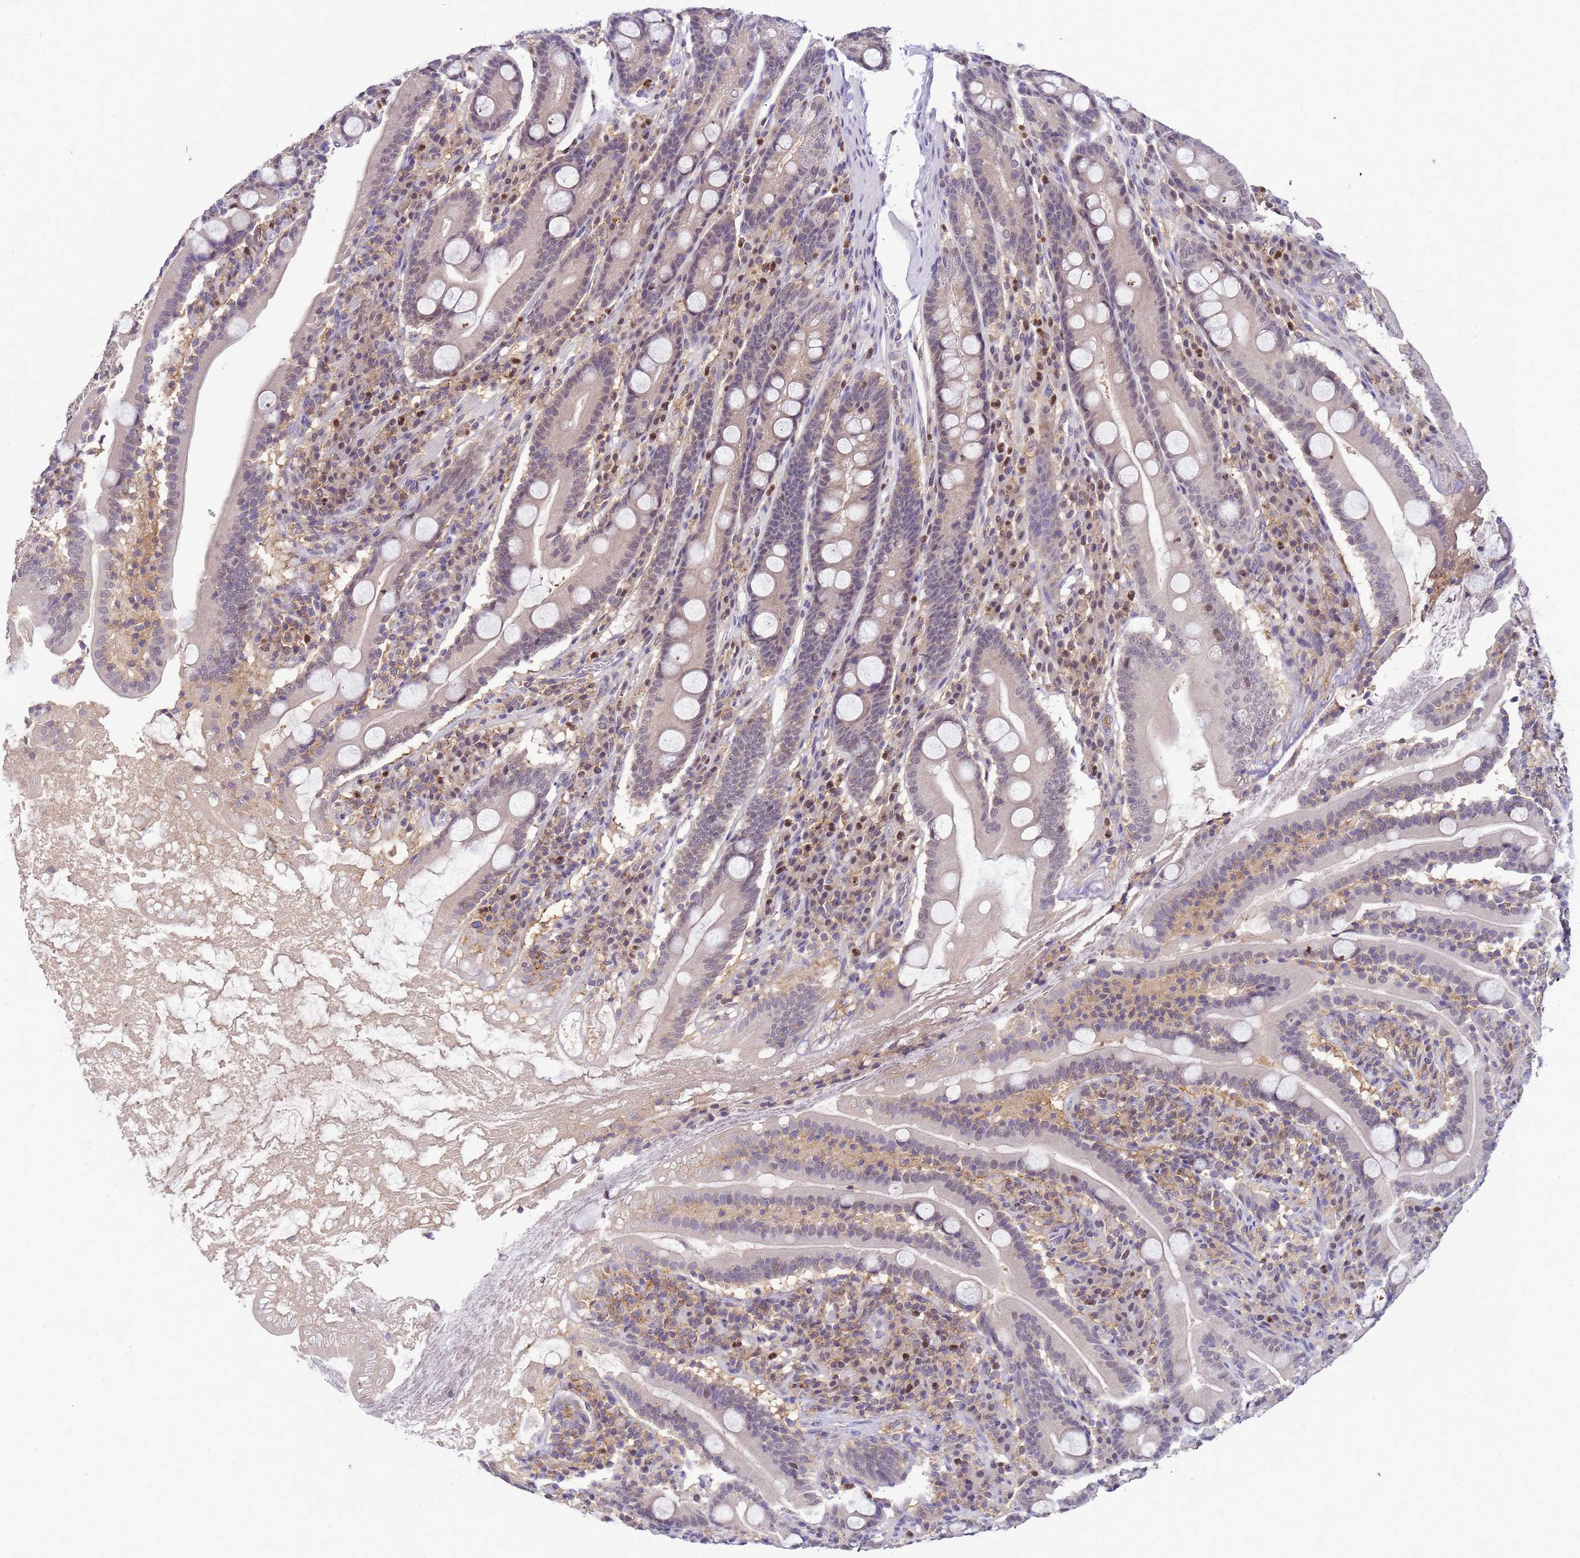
{"staining": {"intensity": "weak", "quantity": "<25%", "location": "cytoplasmic/membranous"}, "tissue": "duodenum", "cell_type": "Glandular cells", "image_type": "normal", "snomed": [{"axis": "morphology", "description": "Normal tissue, NOS"}, {"axis": "topography", "description": "Duodenum"}], "caption": "Immunohistochemical staining of benign human duodenum shows no significant expression in glandular cells. (Stains: DAB IHC with hematoxylin counter stain, Microscopy: brightfield microscopy at high magnification).", "gene": "CD53", "patient": {"sex": "male", "age": 35}}